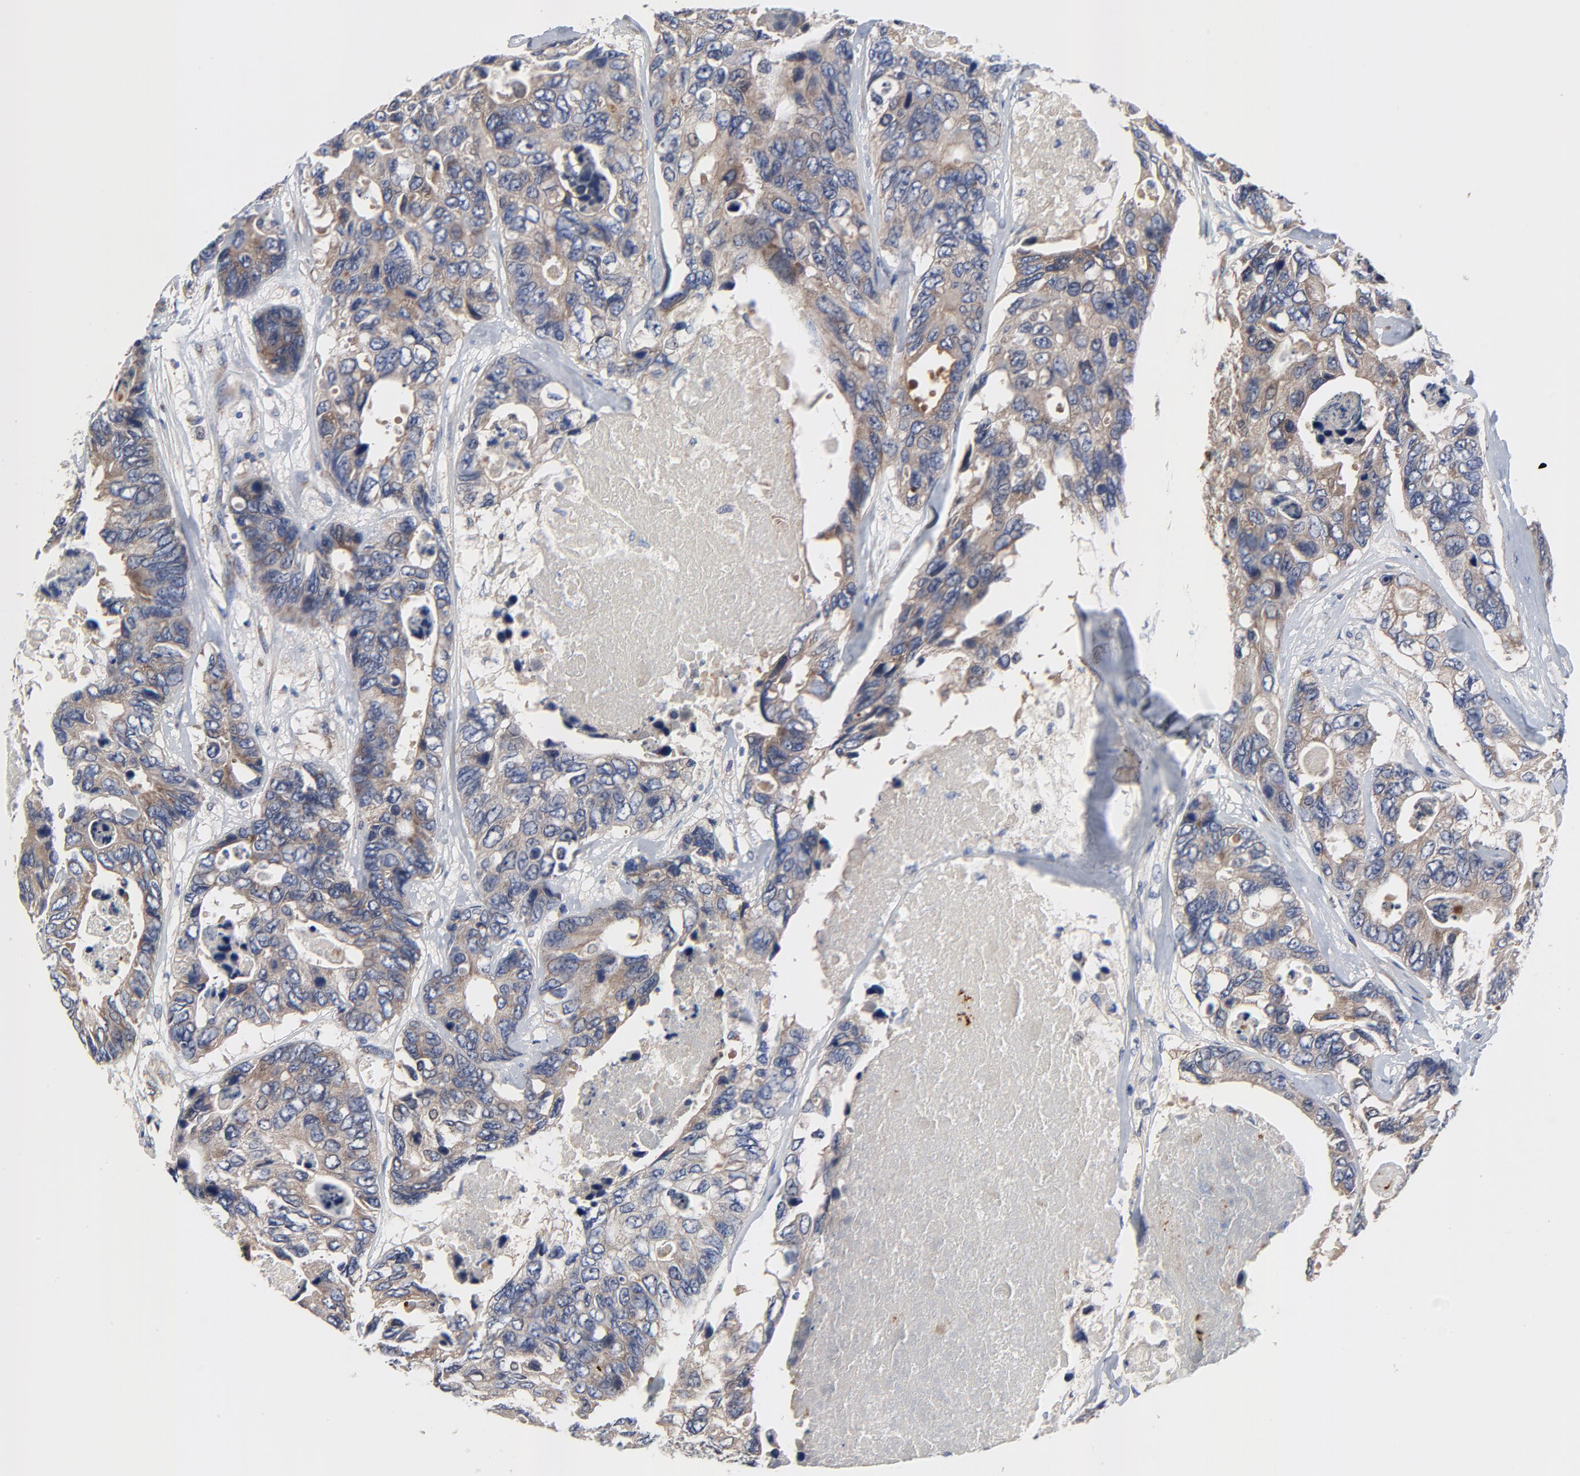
{"staining": {"intensity": "moderate", "quantity": "25%-75%", "location": "cytoplasmic/membranous"}, "tissue": "colorectal cancer", "cell_type": "Tumor cells", "image_type": "cancer", "snomed": [{"axis": "morphology", "description": "Adenocarcinoma, NOS"}, {"axis": "topography", "description": "Colon"}], "caption": "A brown stain shows moderate cytoplasmic/membranous staining of a protein in human adenocarcinoma (colorectal) tumor cells.", "gene": "VAV2", "patient": {"sex": "female", "age": 86}}